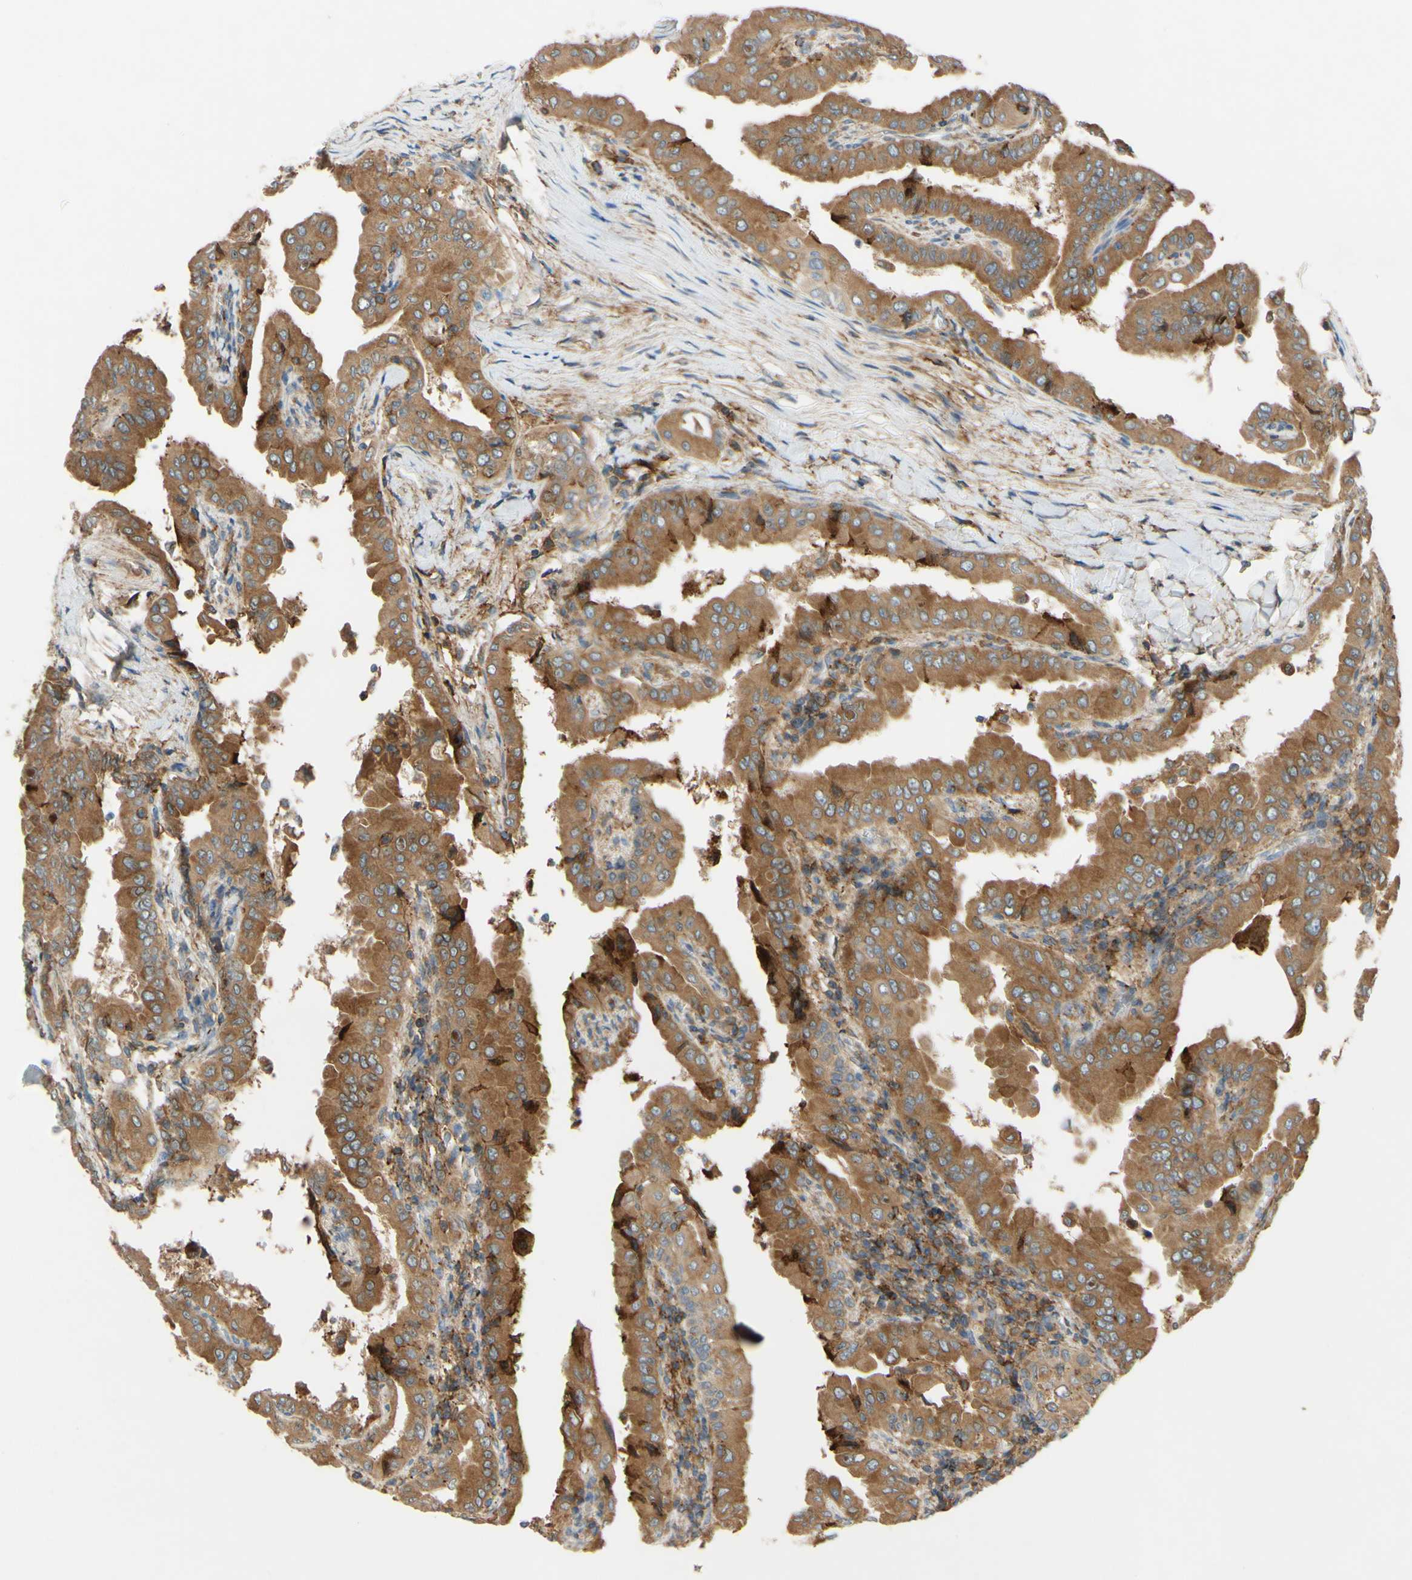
{"staining": {"intensity": "moderate", "quantity": ">75%", "location": "cytoplasmic/membranous"}, "tissue": "thyroid cancer", "cell_type": "Tumor cells", "image_type": "cancer", "snomed": [{"axis": "morphology", "description": "Papillary adenocarcinoma, NOS"}, {"axis": "topography", "description": "Thyroid gland"}], "caption": "Protein expression by IHC demonstrates moderate cytoplasmic/membranous staining in approximately >75% of tumor cells in thyroid cancer. The staining was performed using DAB to visualize the protein expression in brown, while the nuclei were stained in blue with hematoxylin (Magnification: 20x).", "gene": "POR", "patient": {"sex": "male", "age": 33}}